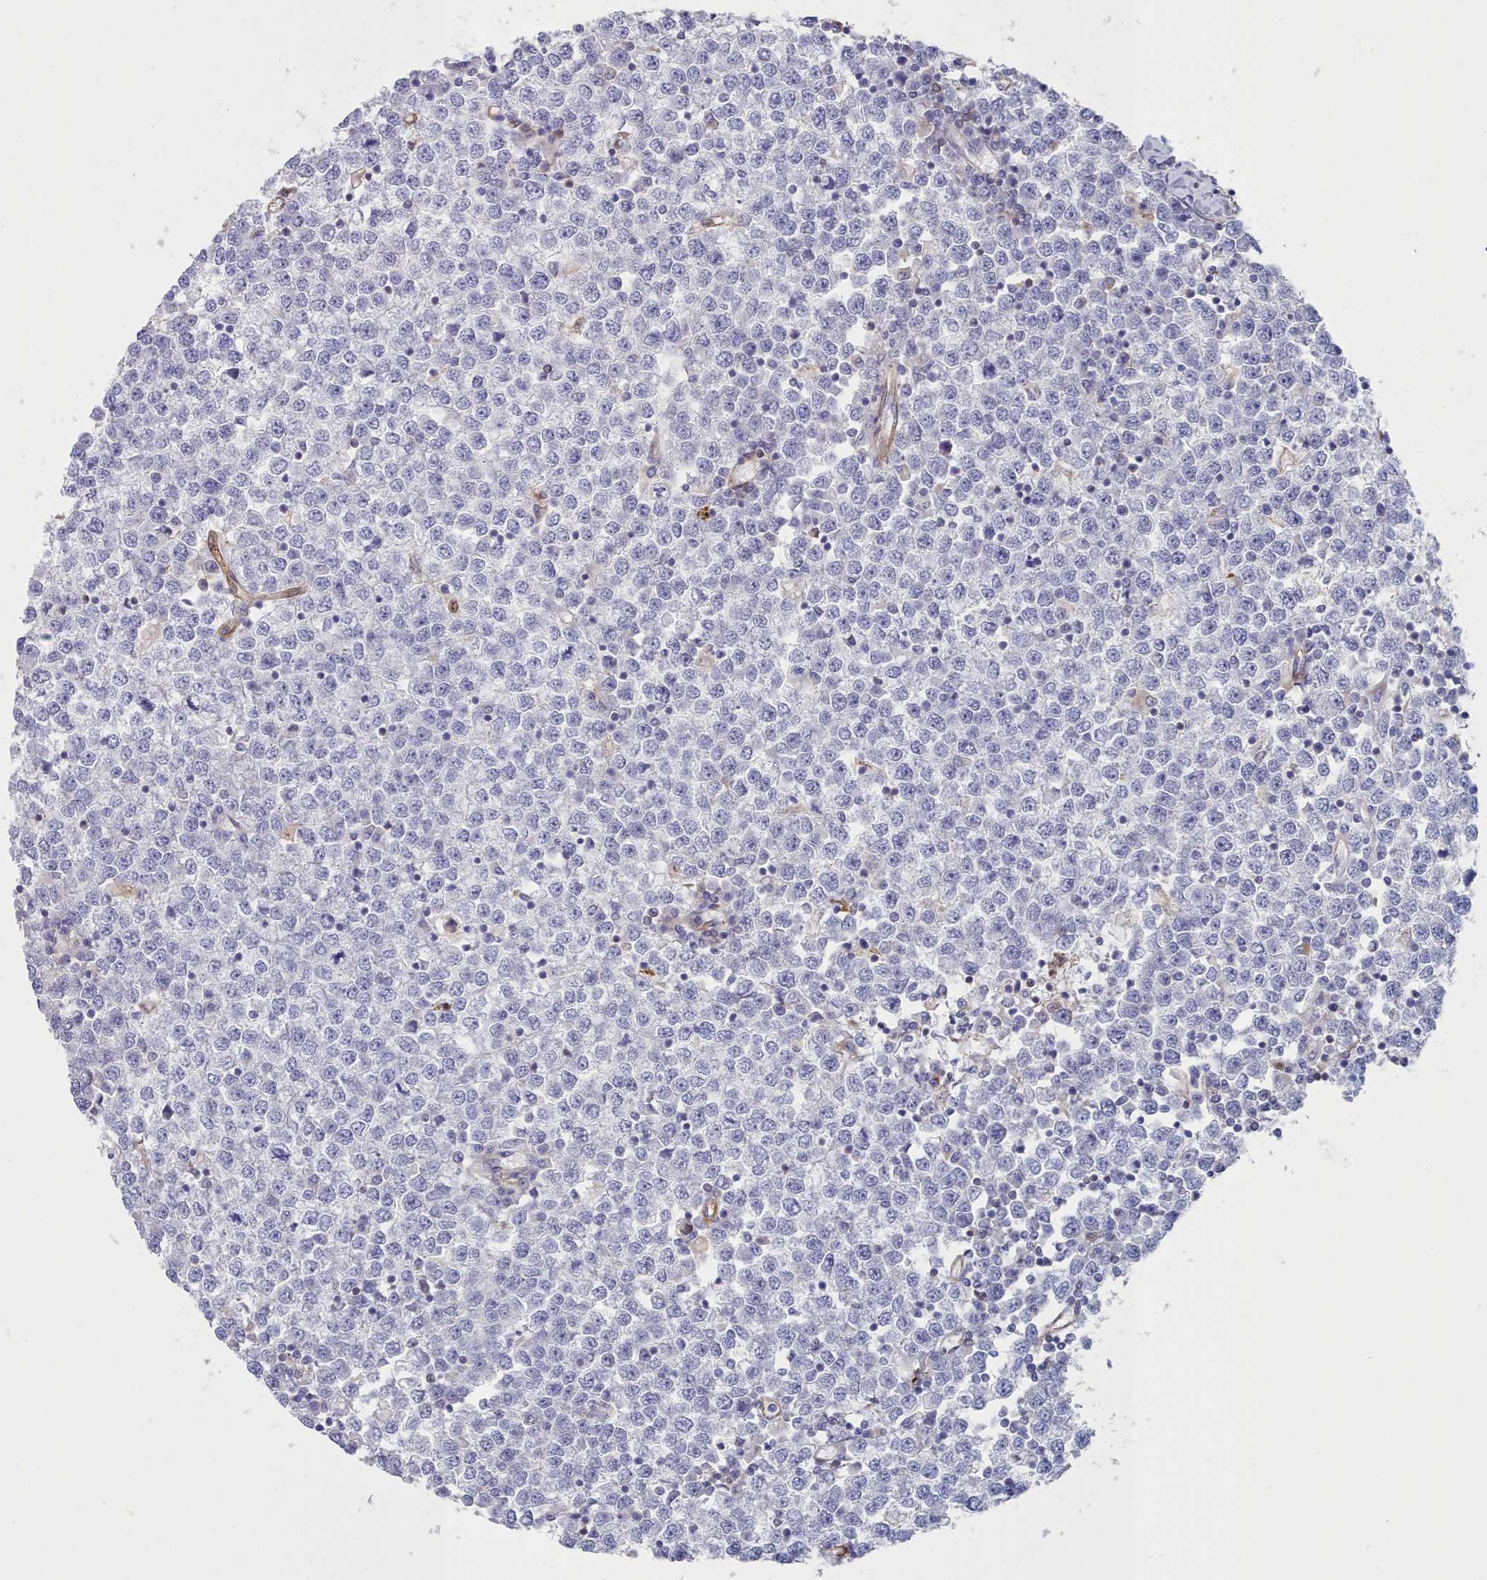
{"staining": {"intensity": "negative", "quantity": "none", "location": "none"}, "tissue": "testis cancer", "cell_type": "Tumor cells", "image_type": "cancer", "snomed": [{"axis": "morphology", "description": "Seminoma, NOS"}, {"axis": "topography", "description": "Testis"}], "caption": "An image of seminoma (testis) stained for a protein displays no brown staining in tumor cells.", "gene": "G6PC1", "patient": {"sex": "male", "age": 65}}